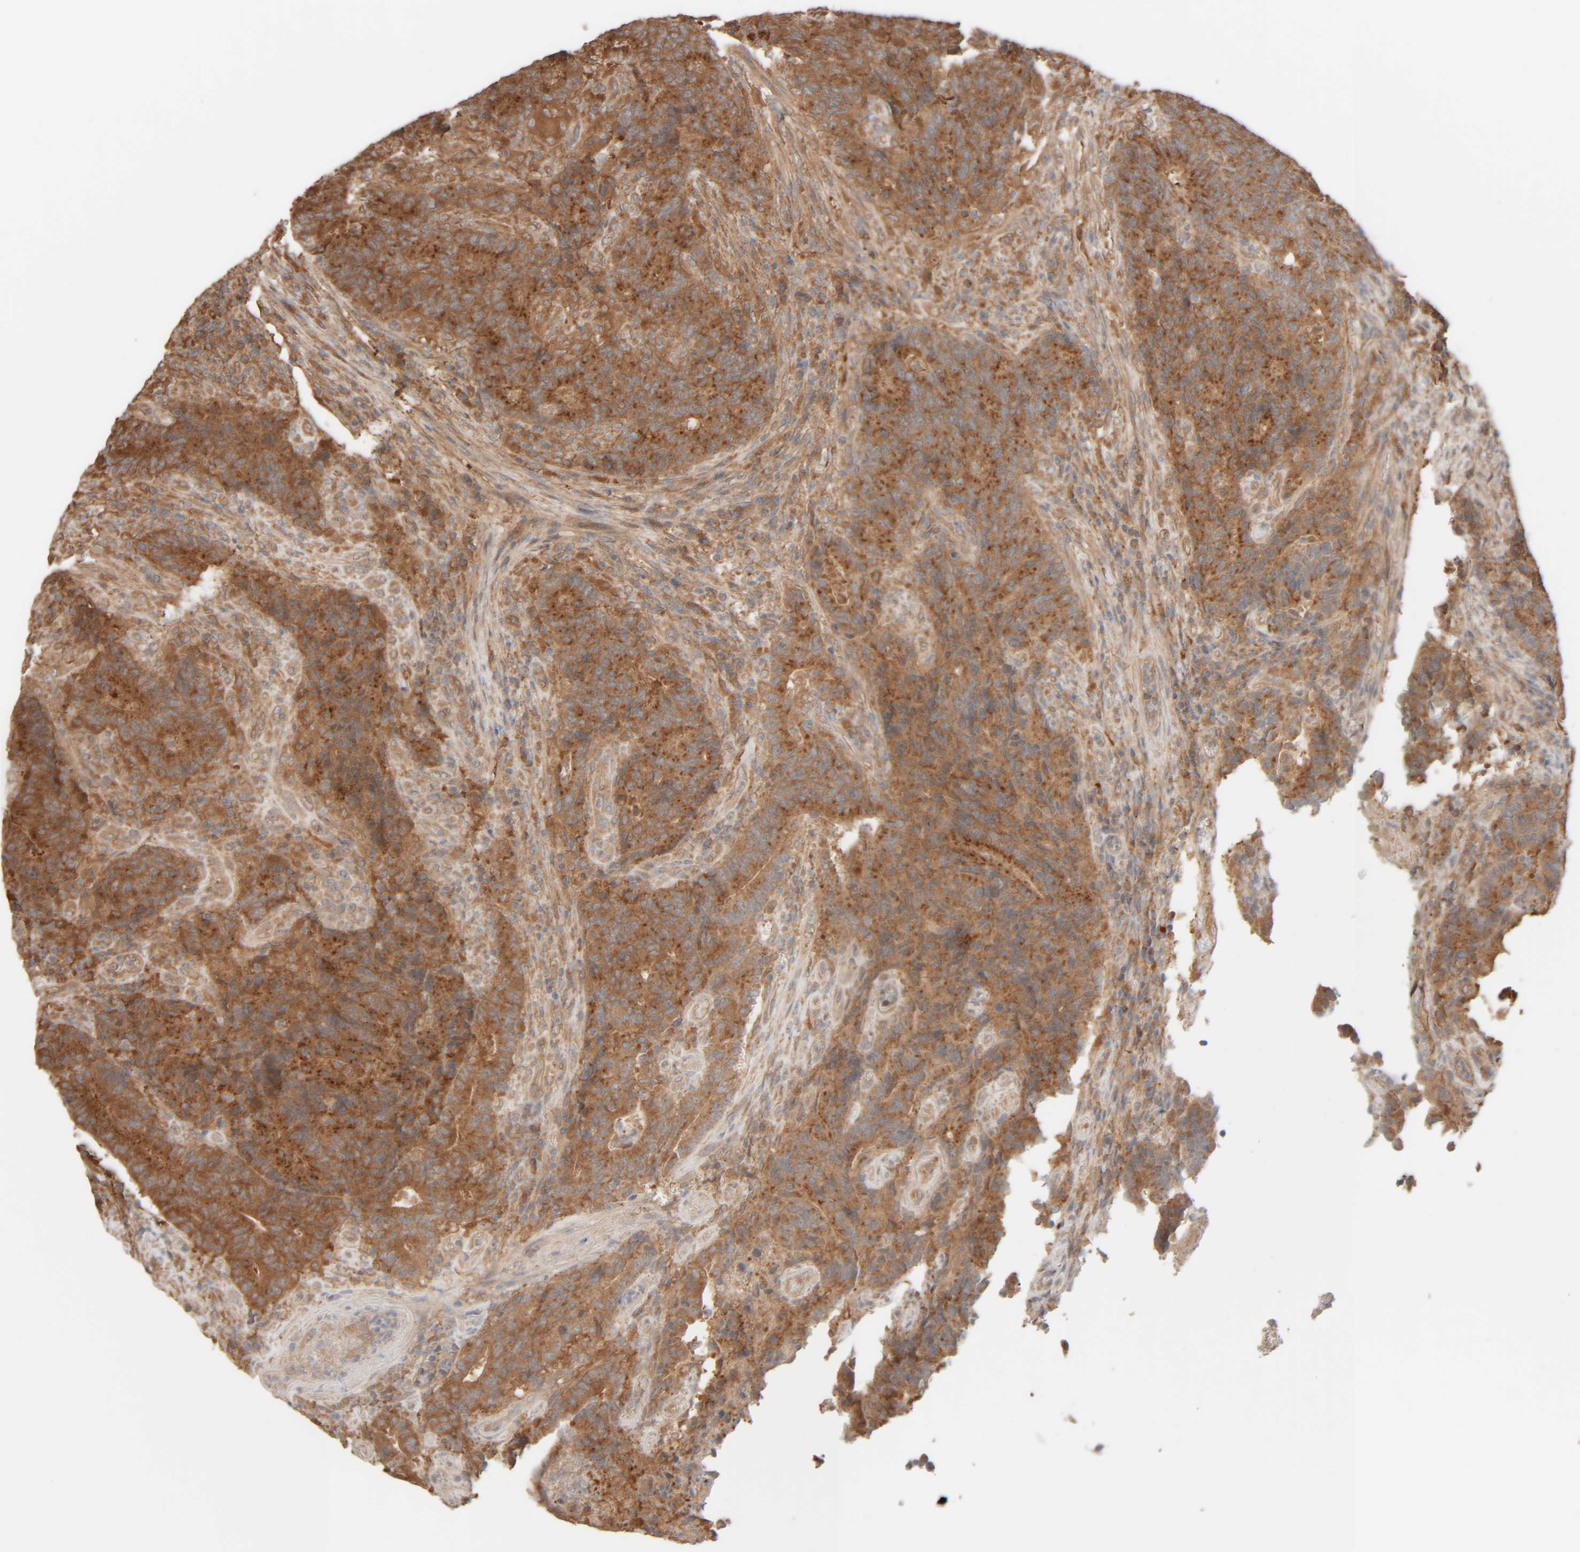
{"staining": {"intensity": "moderate", "quantity": ">75%", "location": "cytoplasmic/membranous"}, "tissue": "colorectal cancer", "cell_type": "Tumor cells", "image_type": "cancer", "snomed": [{"axis": "morphology", "description": "Normal tissue, NOS"}, {"axis": "morphology", "description": "Adenocarcinoma, NOS"}, {"axis": "topography", "description": "Colon"}], "caption": "Immunohistochemical staining of human colorectal cancer shows moderate cytoplasmic/membranous protein positivity in about >75% of tumor cells.", "gene": "TMEM192", "patient": {"sex": "female", "age": 75}}